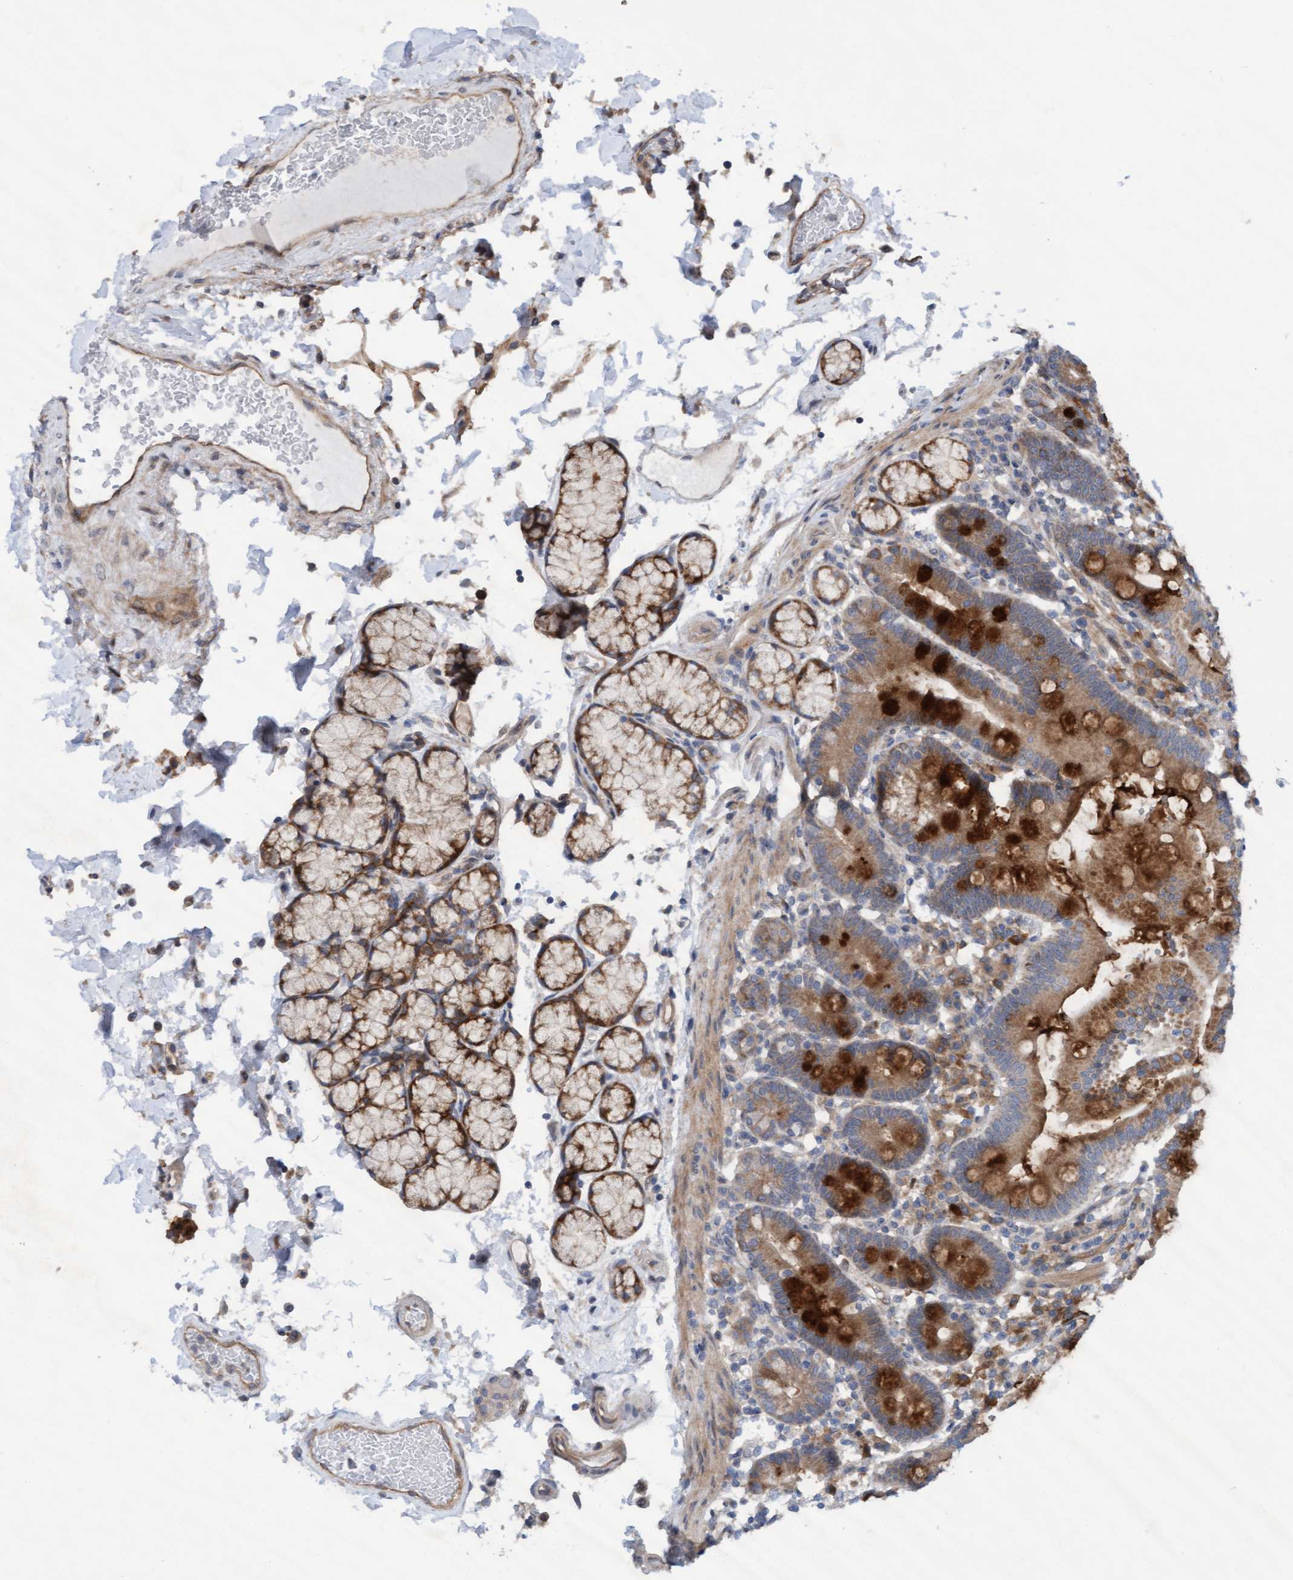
{"staining": {"intensity": "strong", "quantity": ">75%", "location": "cytoplasmic/membranous"}, "tissue": "duodenum", "cell_type": "Glandular cells", "image_type": "normal", "snomed": [{"axis": "morphology", "description": "Normal tissue, NOS"}, {"axis": "topography", "description": "Small intestine, NOS"}], "caption": "IHC of normal duodenum reveals high levels of strong cytoplasmic/membranous staining in about >75% of glandular cells.", "gene": "PLCD1", "patient": {"sex": "female", "age": 71}}